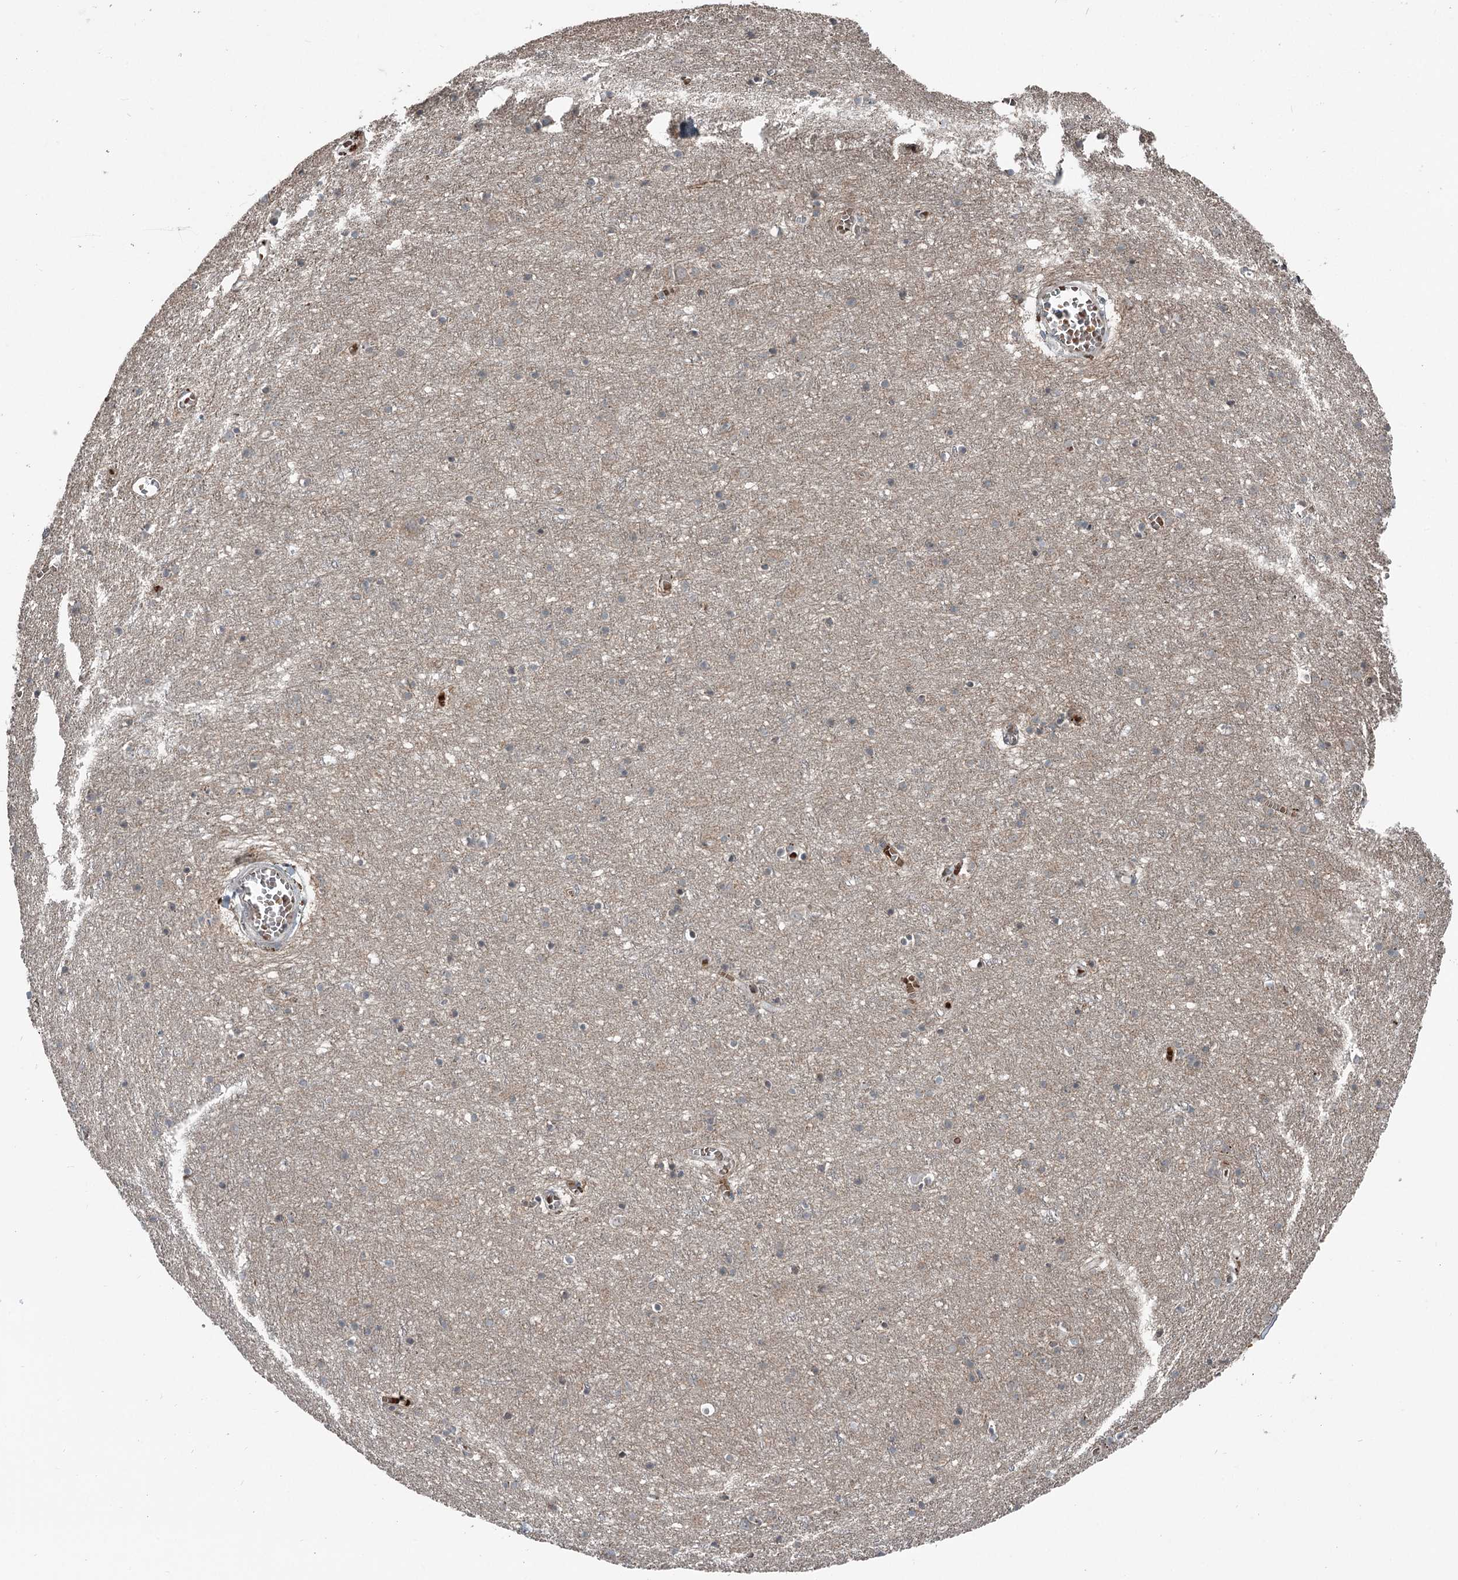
{"staining": {"intensity": "negative", "quantity": "none", "location": "none"}, "tissue": "cerebral cortex", "cell_type": "Endothelial cells", "image_type": "normal", "snomed": [{"axis": "morphology", "description": "Normal tissue, NOS"}, {"axis": "topography", "description": "Cerebral cortex"}], "caption": "The immunohistochemistry (IHC) histopathology image has no significant expression in endothelial cells of cerebral cortex.", "gene": "RASSF8", "patient": {"sex": "female", "age": 64}}